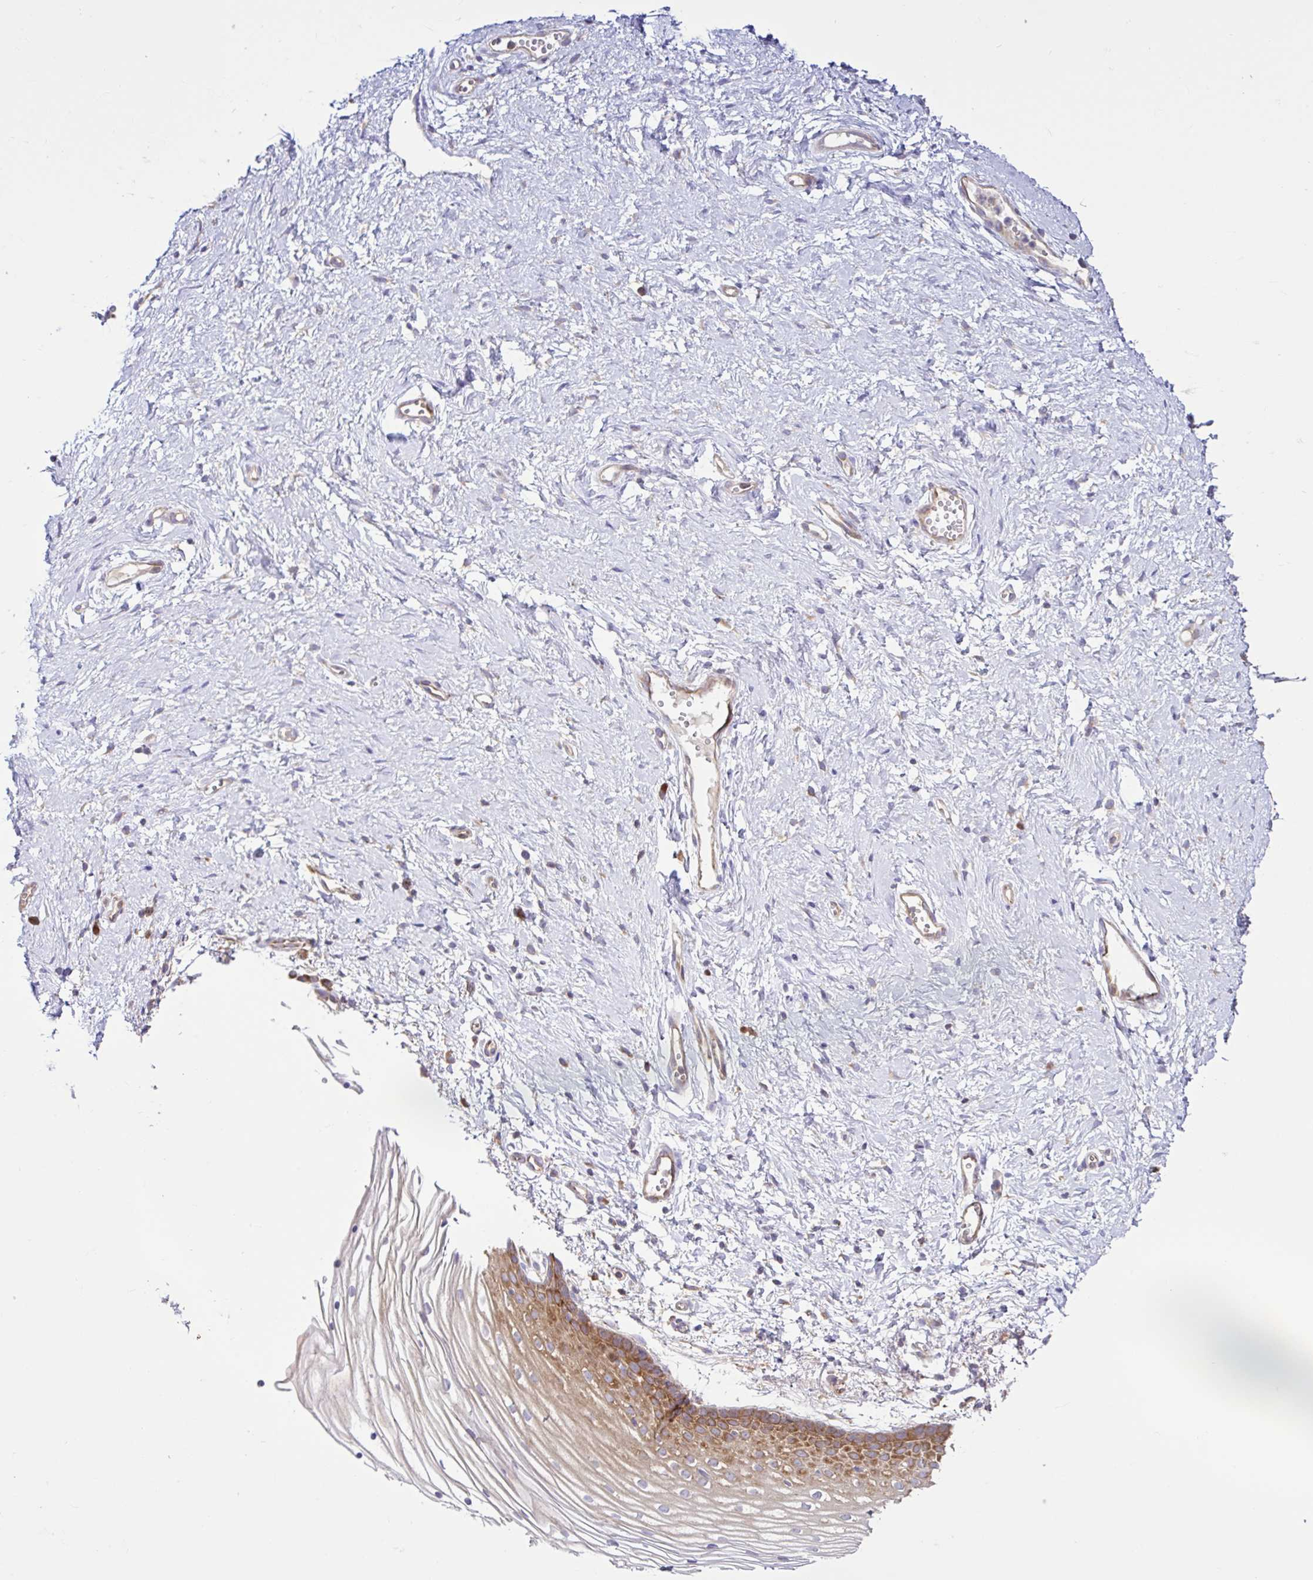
{"staining": {"intensity": "strong", "quantity": "25%-75%", "location": "cytoplasmic/membranous"}, "tissue": "vagina", "cell_type": "Squamous epithelial cells", "image_type": "normal", "snomed": [{"axis": "morphology", "description": "Normal tissue, NOS"}, {"axis": "topography", "description": "Vagina"}], "caption": "Vagina stained with a brown dye shows strong cytoplasmic/membranous positive staining in approximately 25%-75% of squamous epithelial cells.", "gene": "LARS1", "patient": {"sex": "female", "age": 56}}